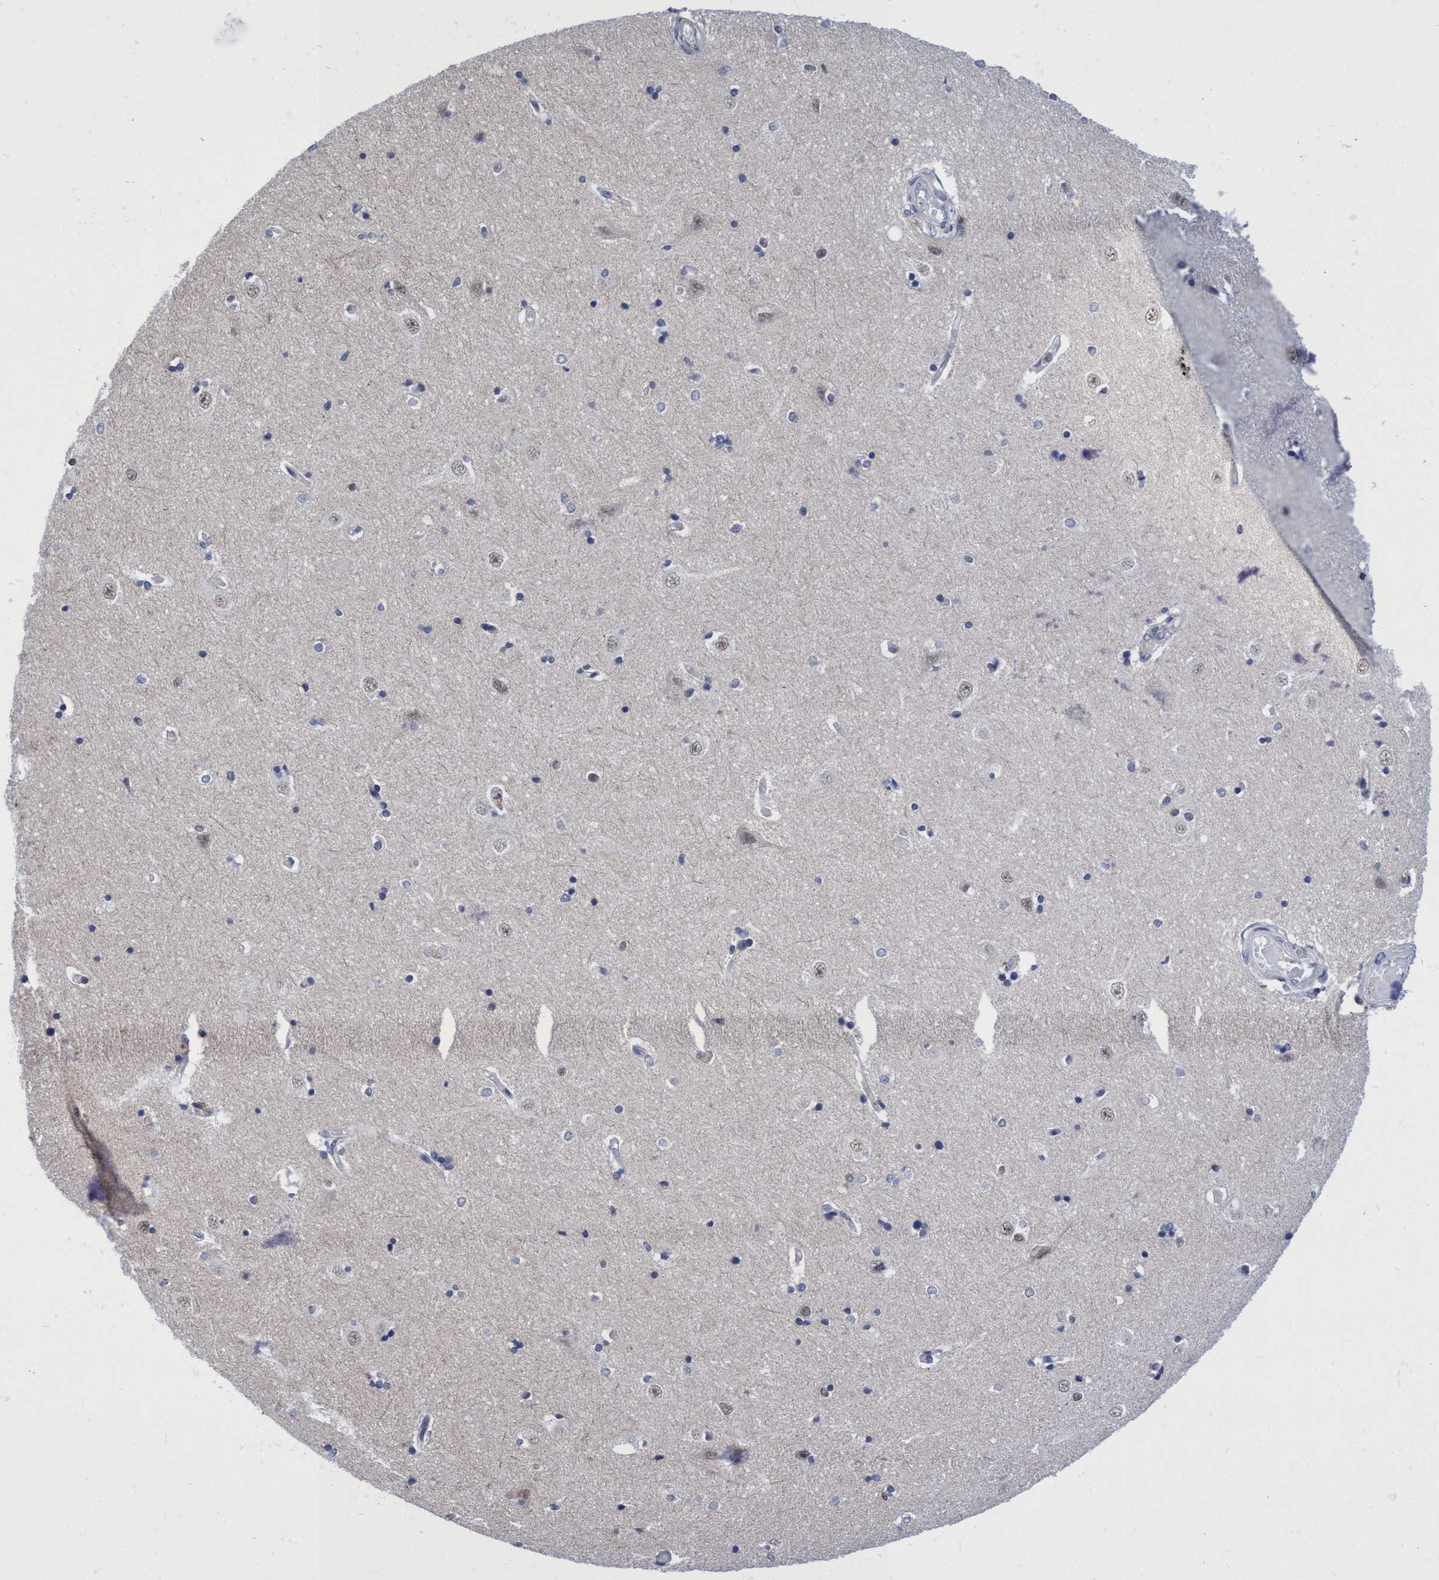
{"staining": {"intensity": "negative", "quantity": "none", "location": "none"}, "tissue": "hippocampus", "cell_type": "Glial cells", "image_type": "normal", "snomed": [{"axis": "morphology", "description": "Normal tissue, NOS"}, {"axis": "topography", "description": "Hippocampus"}], "caption": "High power microscopy photomicrograph of an immunohistochemistry histopathology image of unremarkable hippocampus, revealing no significant positivity in glial cells. (Immunohistochemistry, brightfield microscopy, high magnification).", "gene": "C9orf78", "patient": {"sex": "male", "age": 45}}